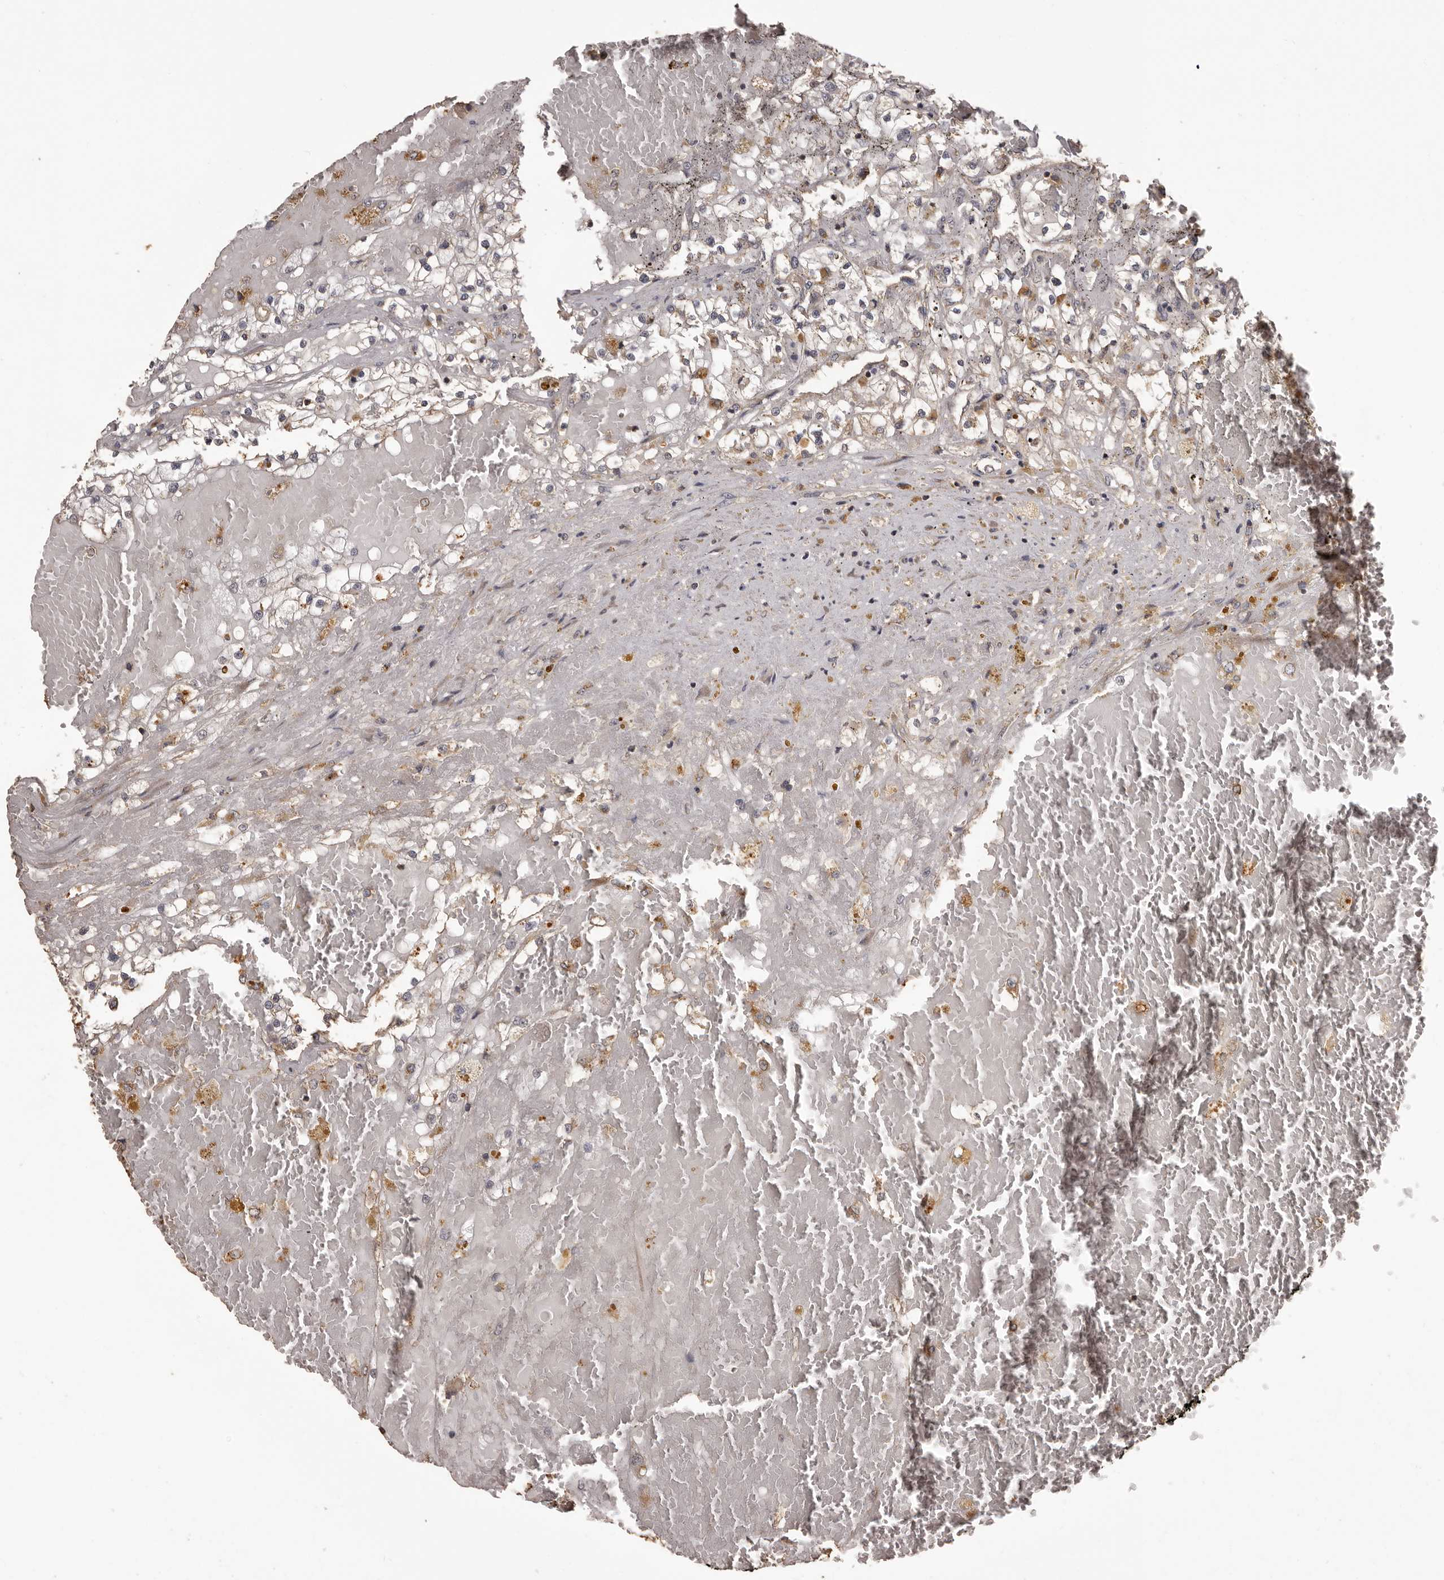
{"staining": {"intensity": "weak", "quantity": "25%-75%", "location": "cytoplasmic/membranous"}, "tissue": "renal cancer", "cell_type": "Tumor cells", "image_type": "cancer", "snomed": [{"axis": "morphology", "description": "Normal tissue, NOS"}, {"axis": "morphology", "description": "Adenocarcinoma, NOS"}, {"axis": "topography", "description": "Kidney"}], "caption": "Tumor cells display weak cytoplasmic/membranous expression in approximately 25%-75% of cells in renal adenocarcinoma.", "gene": "MGAT5", "patient": {"sex": "male", "age": 68}}